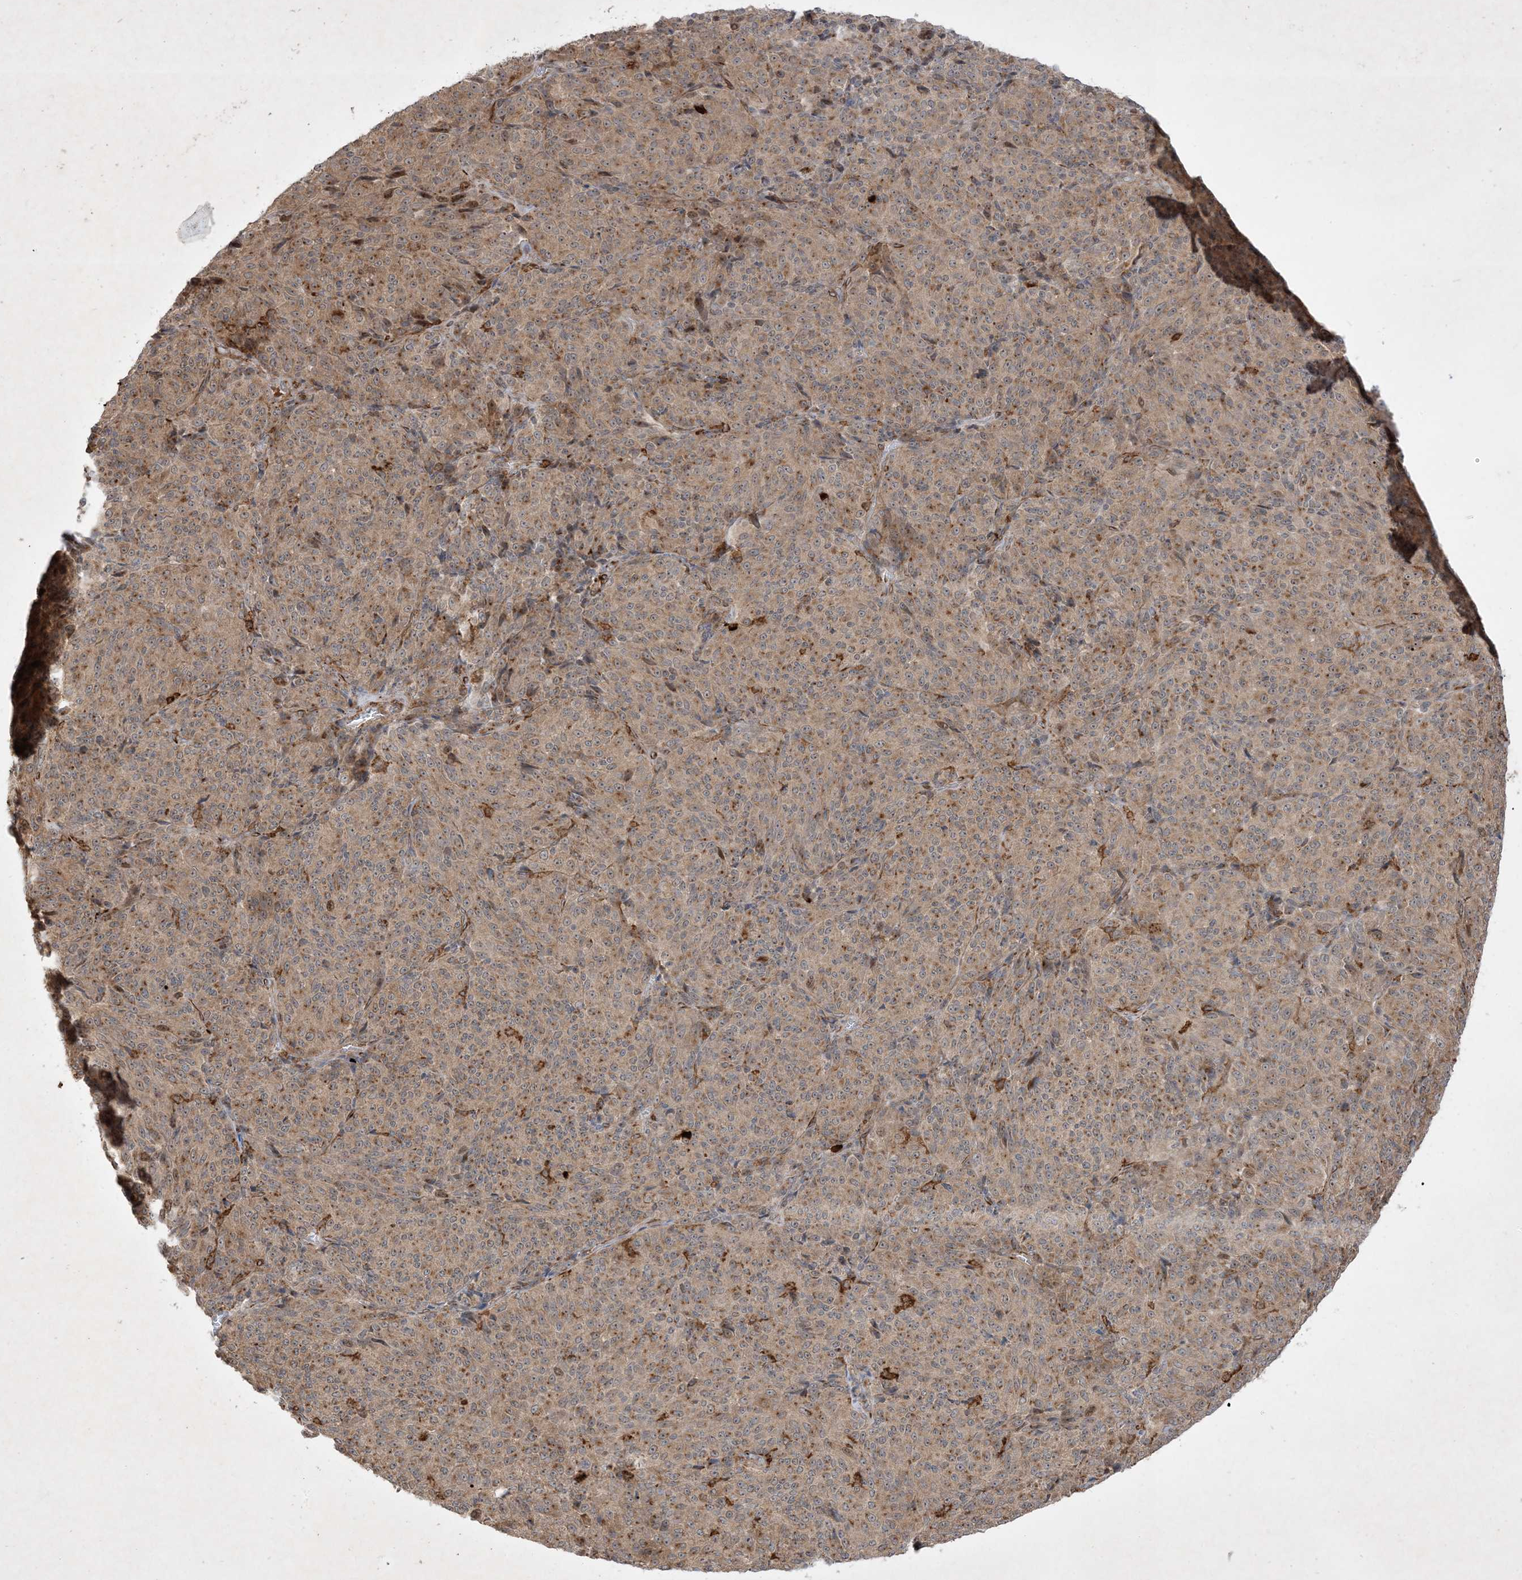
{"staining": {"intensity": "weak", "quantity": ">75%", "location": "cytoplasmic/membranous"}, "tissue": "melanoma", "cell_type": "Tumor cells", "image_type": "cancer", "snomed": [{"axis": "morphology", "description": "Malignant melanoma, Metastatic site"}, {"axis": "topography", "description": "Brain"}], "caption": "A photomicrograph of malignant melanoma (metastatic site) stained for a protein reveals weak cytoplasmic/membranous brown staining in tumor cells.", "gene": "IFT57", "patient": {"sex": "female", "age": 56}}